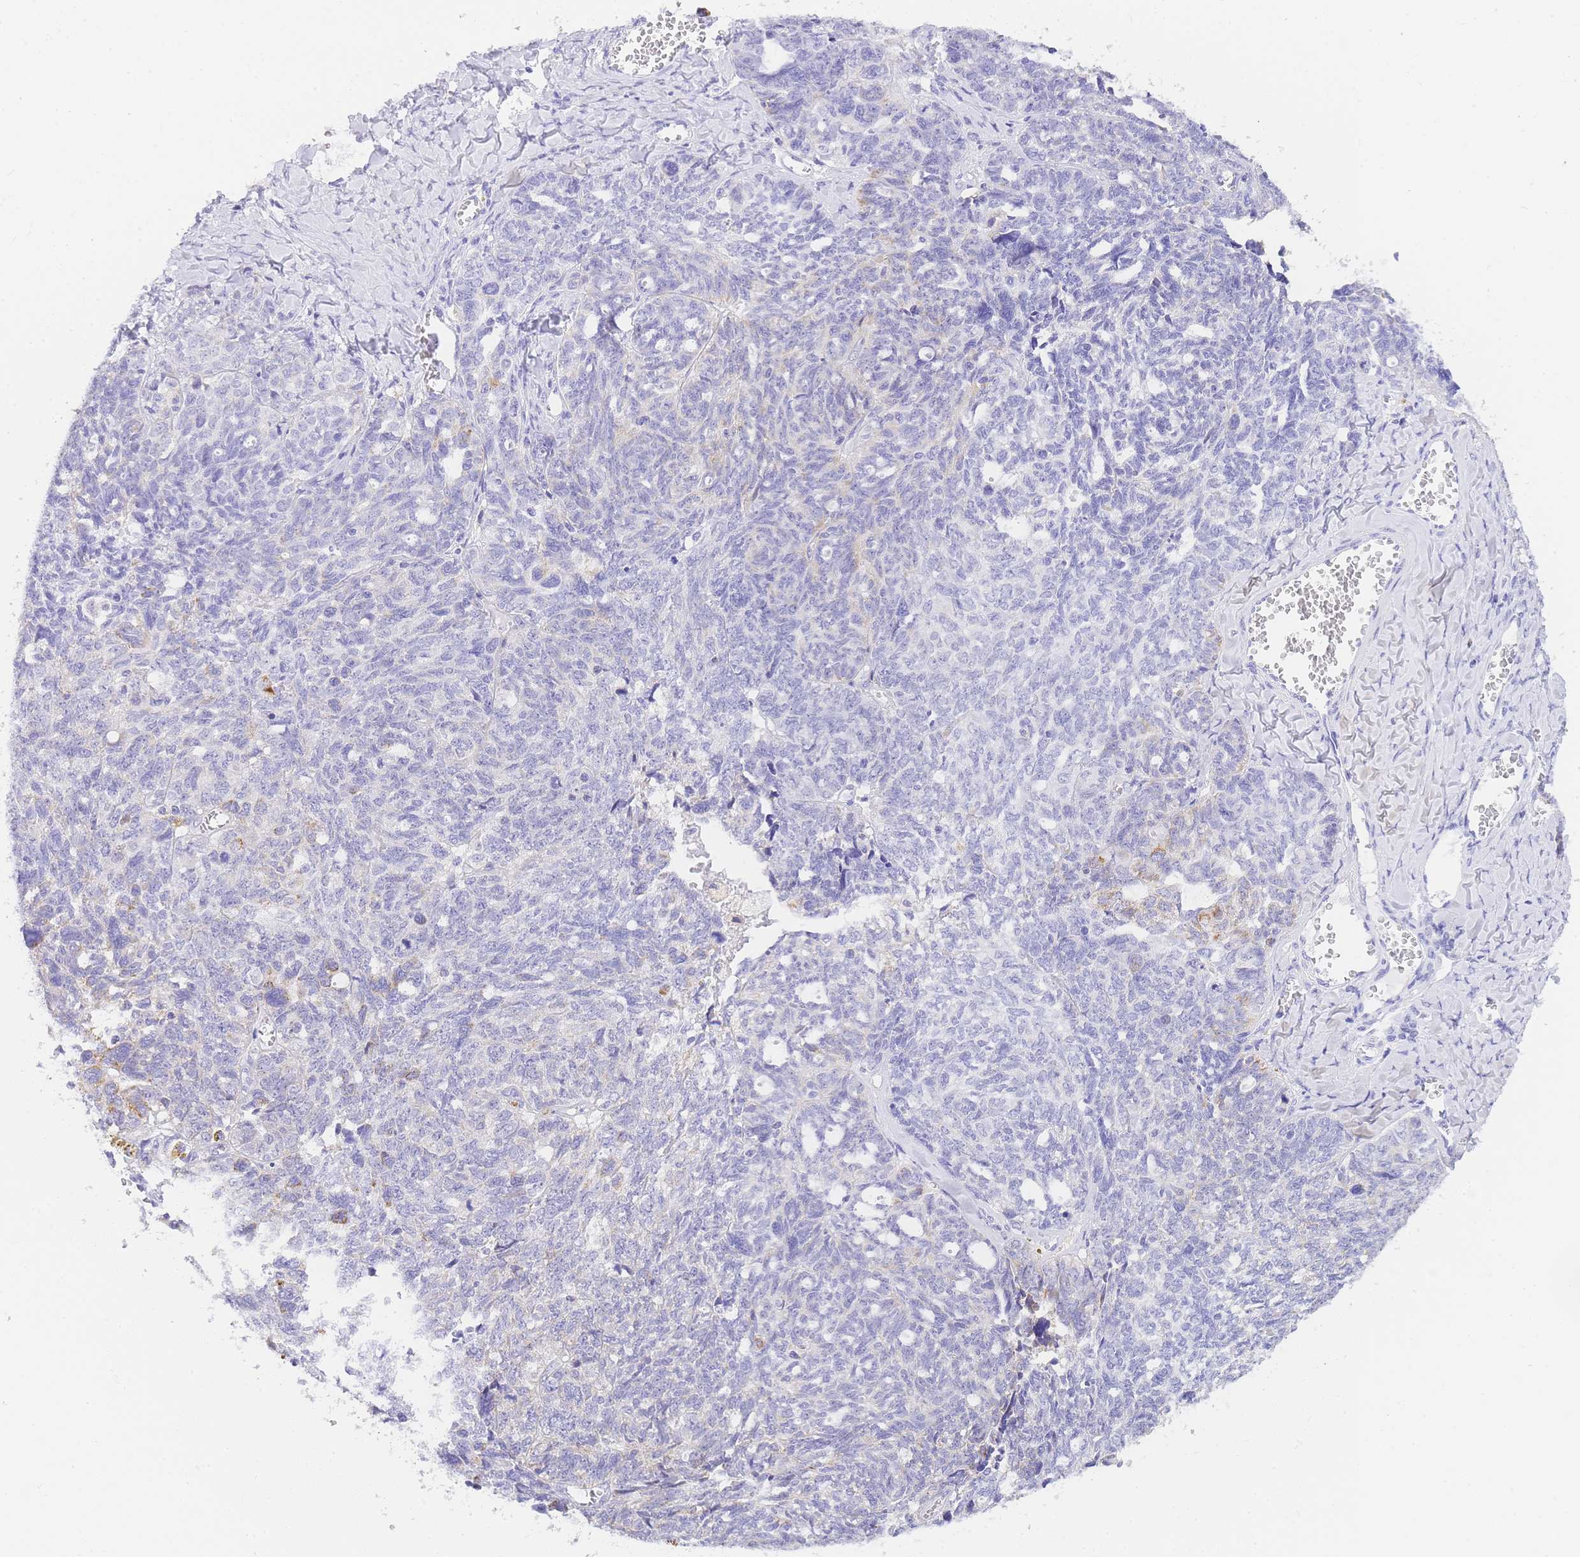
{"staining": {"intensity": "moderate", "quantity": "<25%", "location": "cytoplasmic/membranous"}, "tissue": "ovarian cancer", "cell_type": "Tumor cells", "image_type": "cancer", "snomed": [{"axis": "morphology", "description": "Cystadenocarcinoma, serous, NOS"}, {"axis": "topography", "description": "Ovary"}], "caption": "A brown stain shows moderate cytoplasmic/membranous staining of a protein in serous cystadenocarcinoma (ovarian) tumor cells.", "gene": "NKD2", "patient": {"sex": "female", "age": 79}}